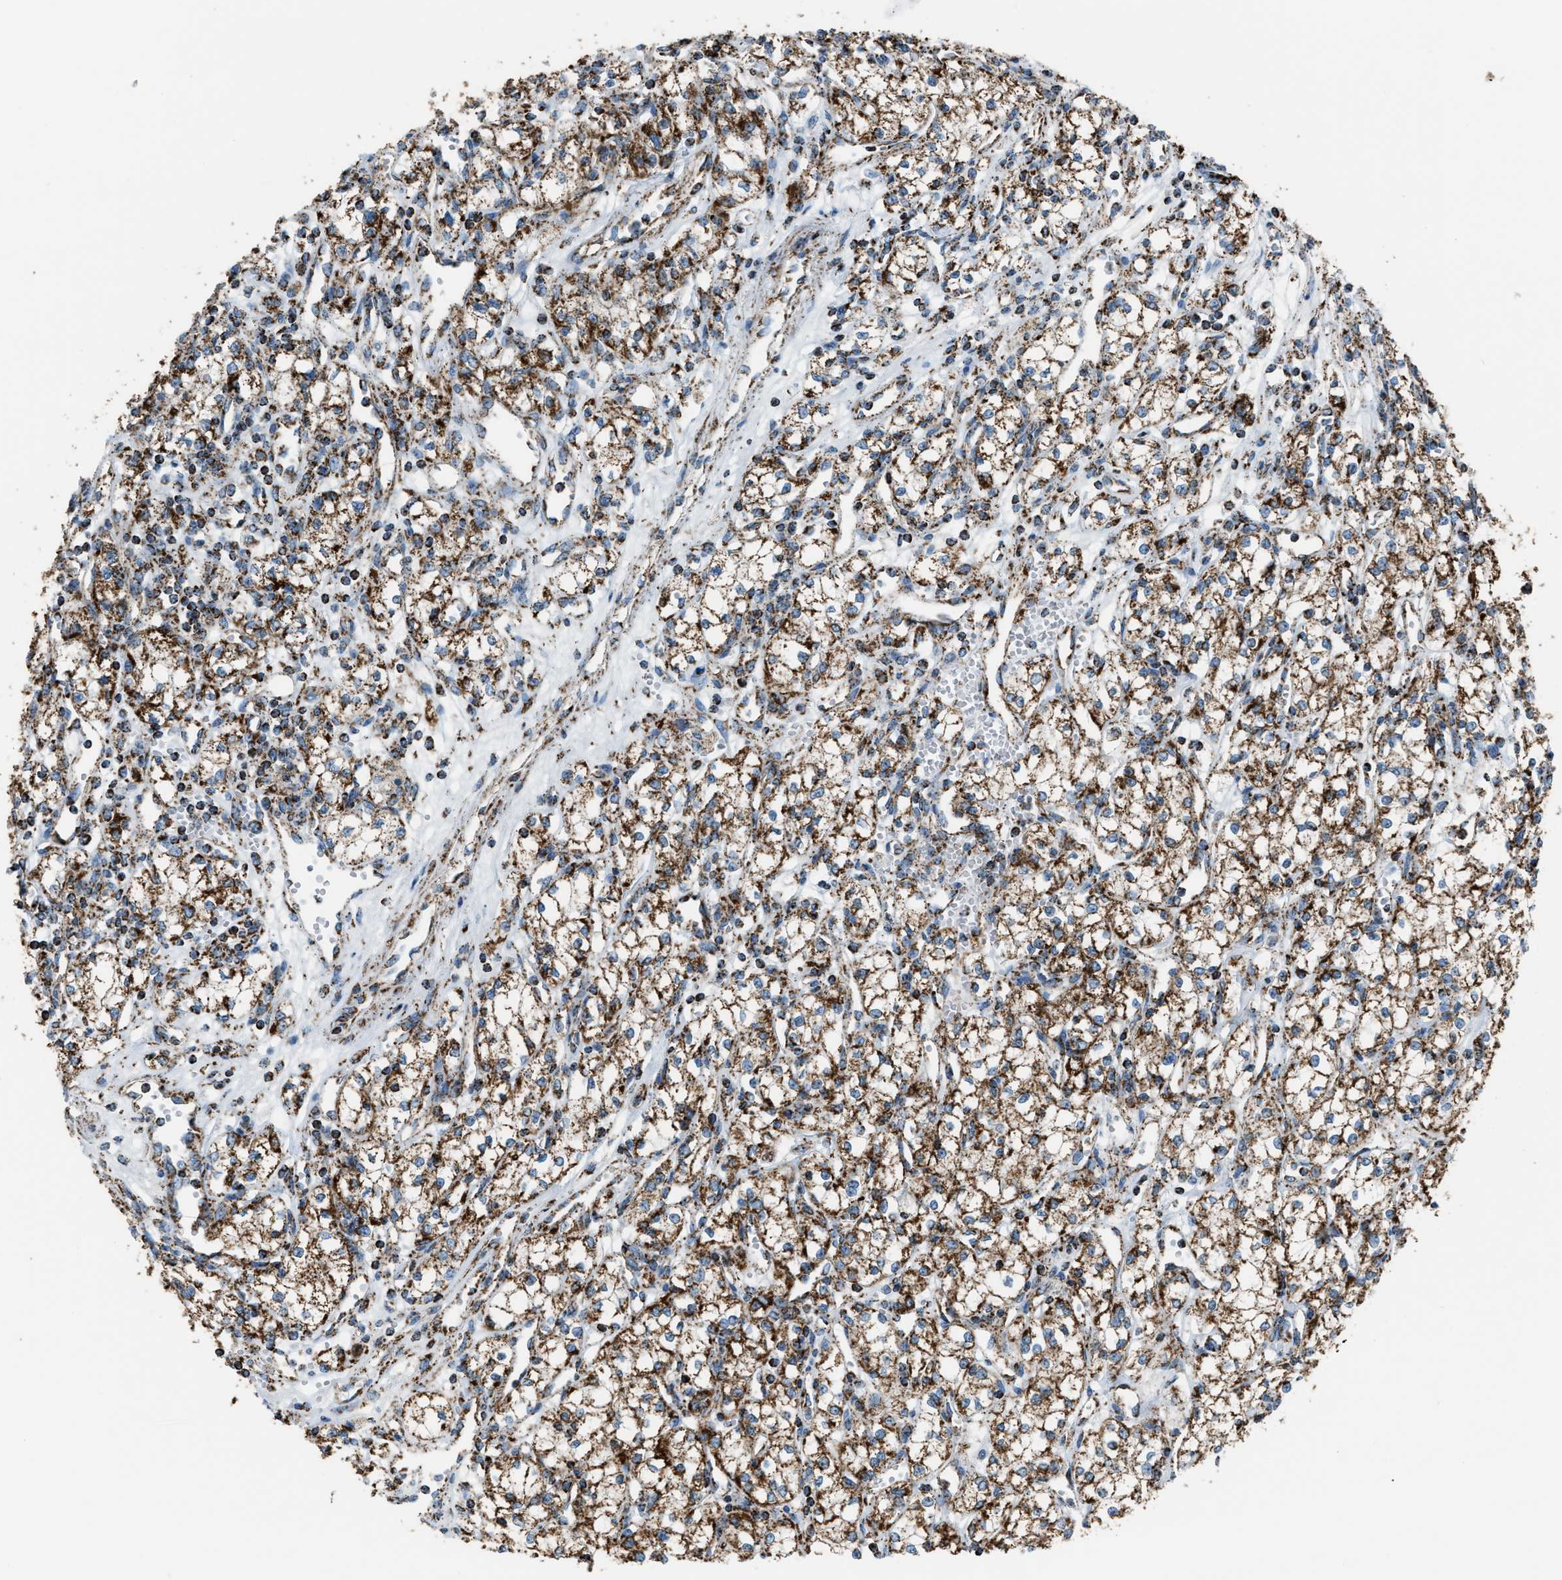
{"staining": {"intensity": "moderate", "quantity": ">75%", "location": "cytoplasmic/membranous"}, "tissue": "renal cancer", "cell_type": "Tumor cells", "image_type": "cancer", "snomed": [{"axis": "morphology", "description": "Adenocarcinoma, NOS"}, {"axis": "topography", "description": "Kidney"}], "caption": "Protein expression analysis of renal cancer displays moderate cytoplasmic/membranous staining in approximately >75% of tumor cells.", "gene": "MDH2", "patient": {"sex": "male", "age": 59}}